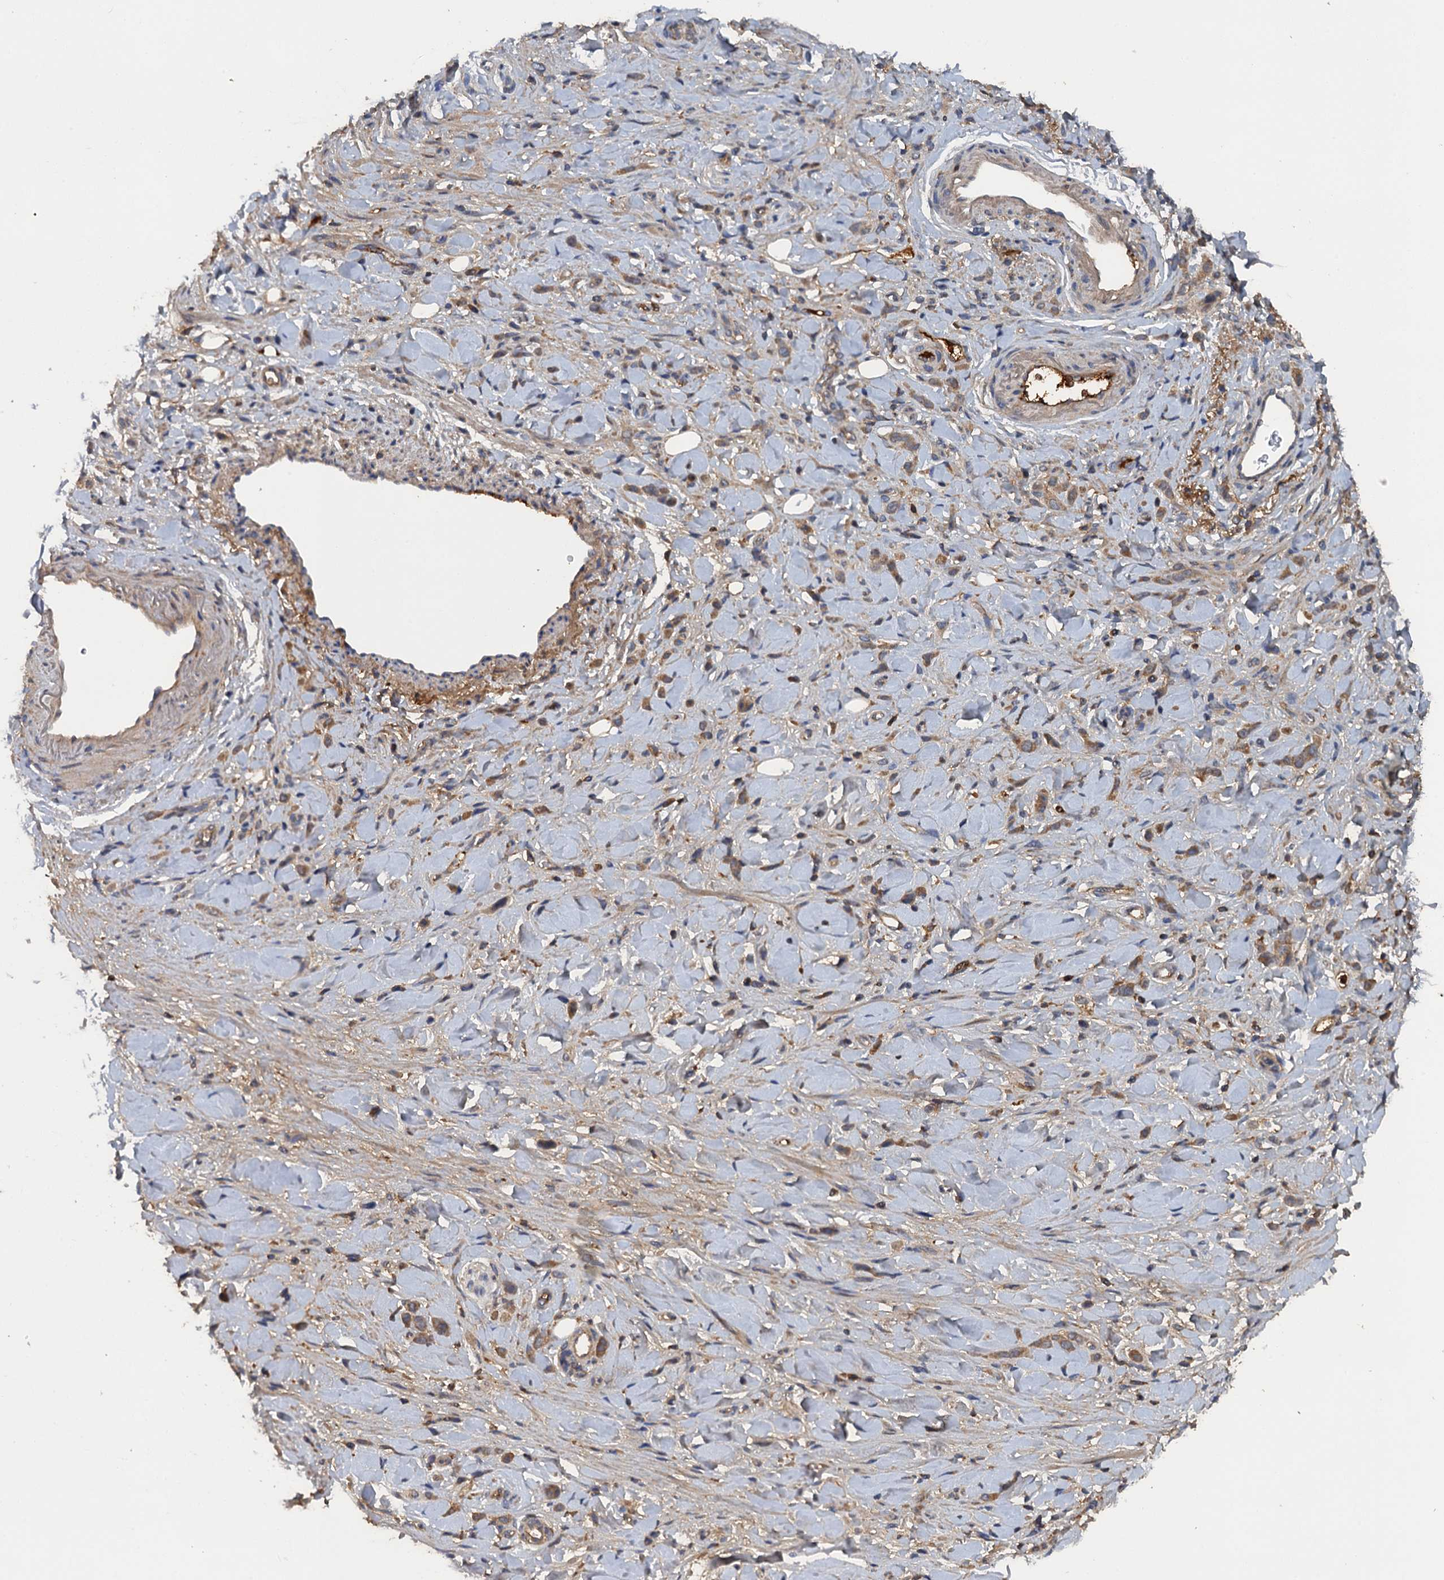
{"staining": {"intensity": "weak", "quantity": ">75%", "location": "cytoplasmic/membranous"}, "tissue": "stomach cancer", "cell_type": "Tumor cells", "image_type": "cancer", "snomed": [{"axis": "morphology", "description": "Normal tissue, NOS"}, {"axis": "morphology", "description": "Adenocarcinoma, NOS"}, {"axis": "topography", "description": "Stomach"}], "caption": "This image reveals stomach cancer stained with IHC to label a protein in brown. The cytoplasmic/membranous of tumor cells show weak positivity for the protein. Nuclei are counter-stained blue.", "gene": "HAPLN3", "patient": {"sex": "male", "age": 82}}